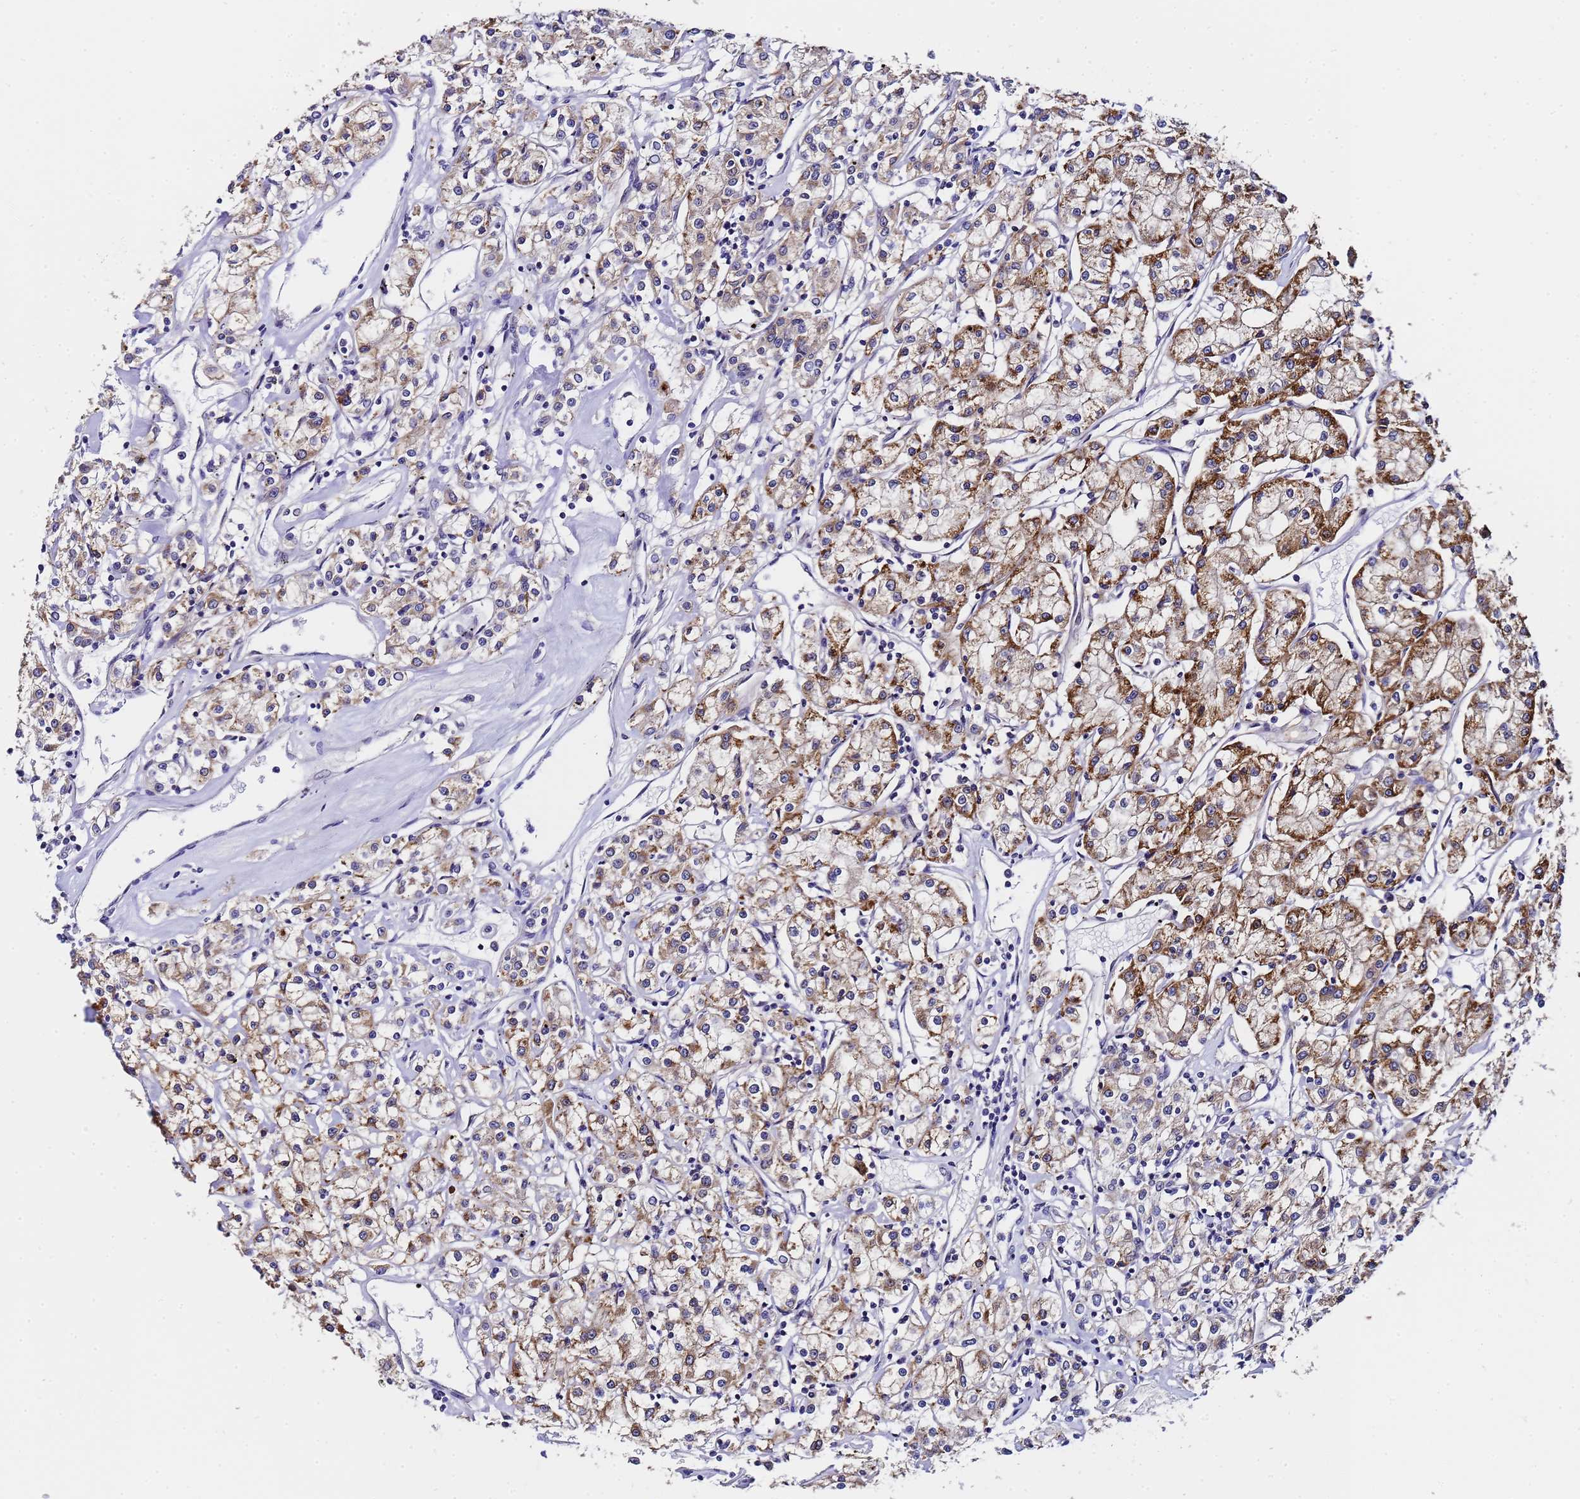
{"staining": {"intensity": "moderate", "quantity": ">75%", "location": "cytoplasmic/membranous"}, "tissue": "renal cancer", "cell_type": "Tumor cells", "image_type": "cancer", "snomed": [{"axis": "morphology", "description": "Adenocarcinoma, NOS"}, {"axis": "topography", "description": "Kidney"}], "caption": "Immunohistochemistry (IHC) image of neoplastic tissue: human renal adenocarcinoma stained using immunohistochemistry (IHC) shows medium levels of moderate protein expression localized specifically in the cytoplasmic/membranous of tumor cells, appearing as a cytoplasmic/membranous brown color.", "gene": "ANAPC13", "patient": {"sex": "female", "age": 59}}